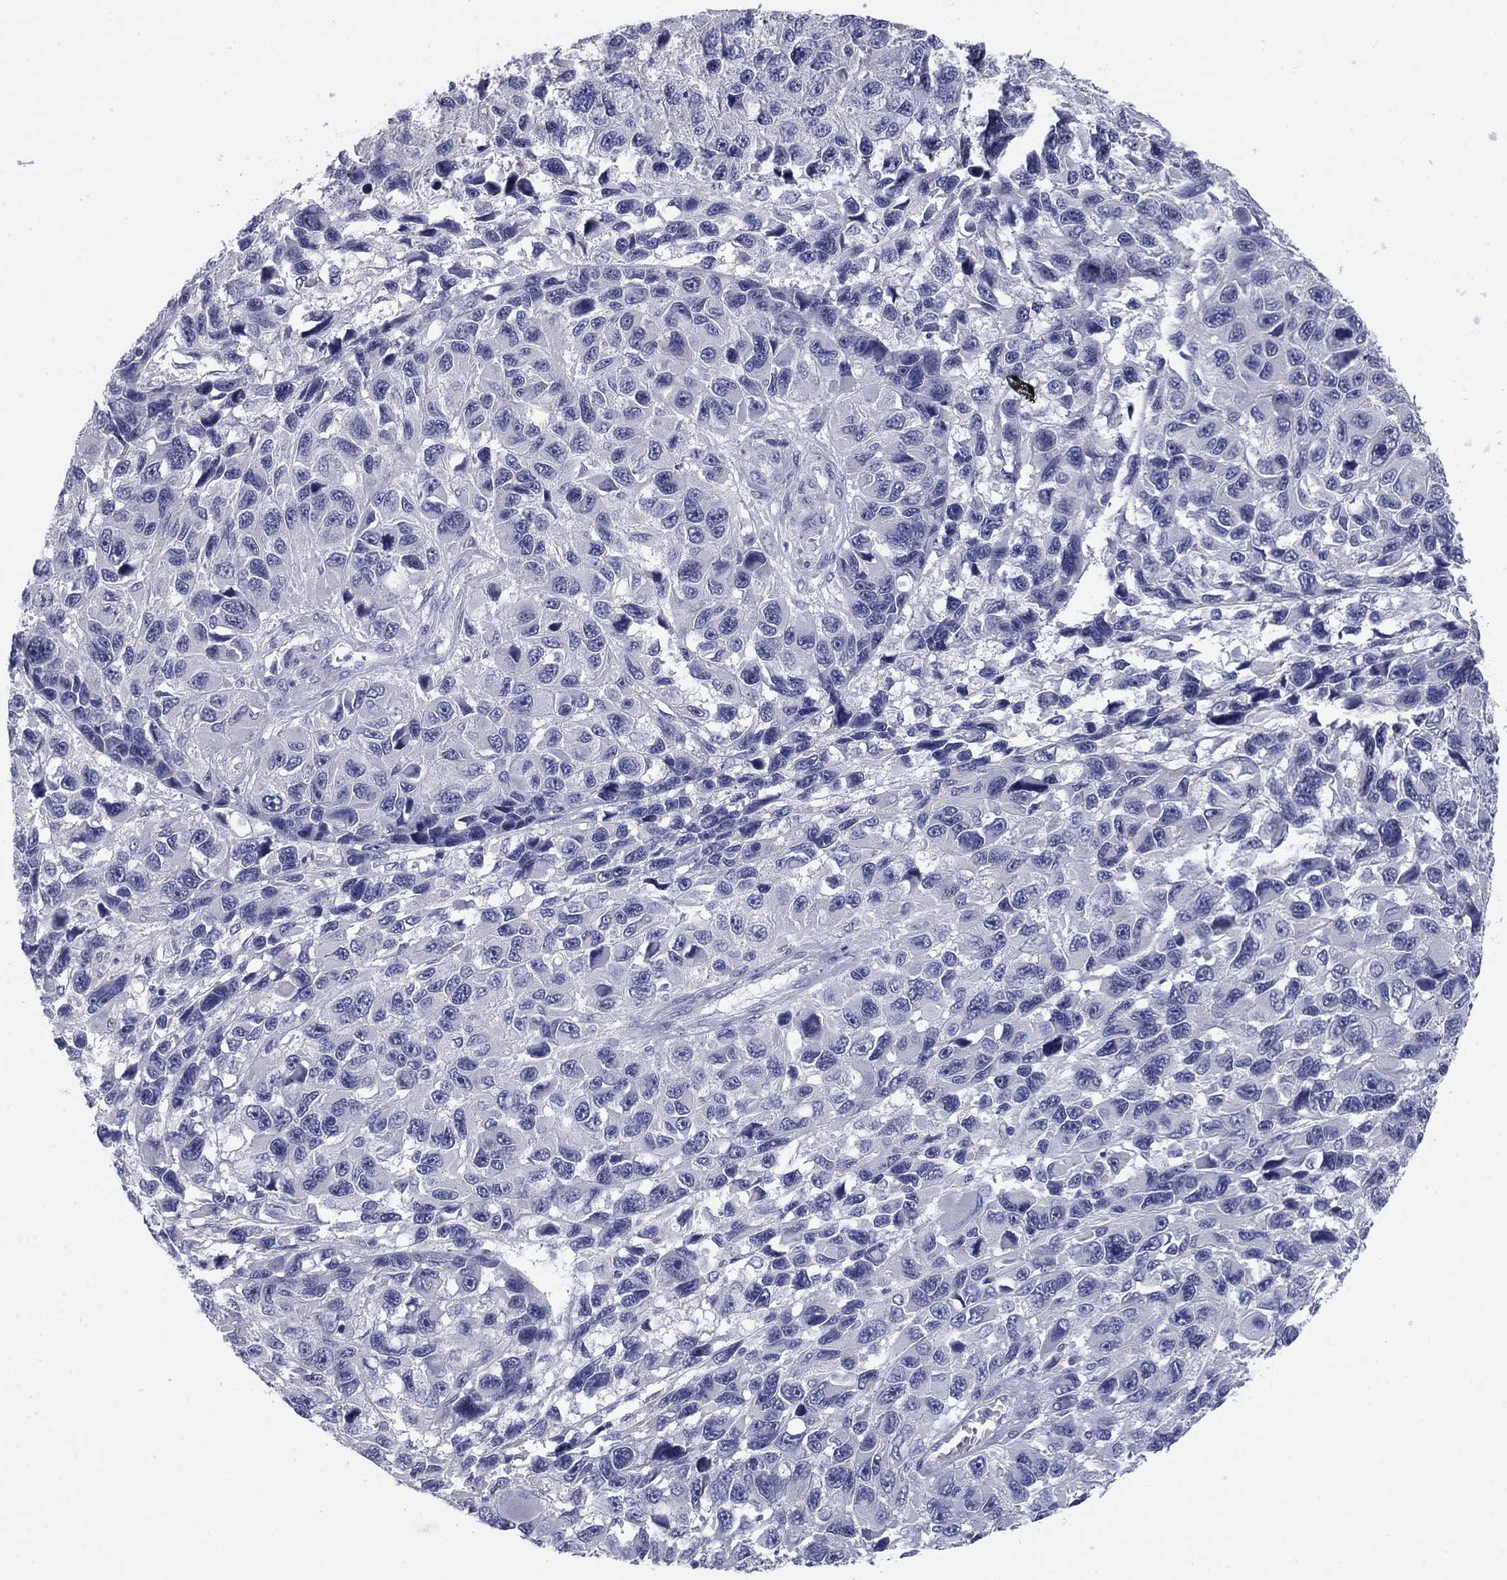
{"staining": {"intensity": "negative", "quantity": "none", "location": "none"}, "tissue": "melanoma", "cell_type": "Tumor cells", "image_type": "cancer", "snomed": [{"axis": "morphology", "description": "Malignant melanoma, NOS"}, {"axis": "topography", "description": "Skin"}], "caption": "This is an immunohistochemistry image of malignant melanoma. There is no staining in tumor cells.", "gene": "CNTNAP4", "patient": {"sex": "male", "age": 53}}